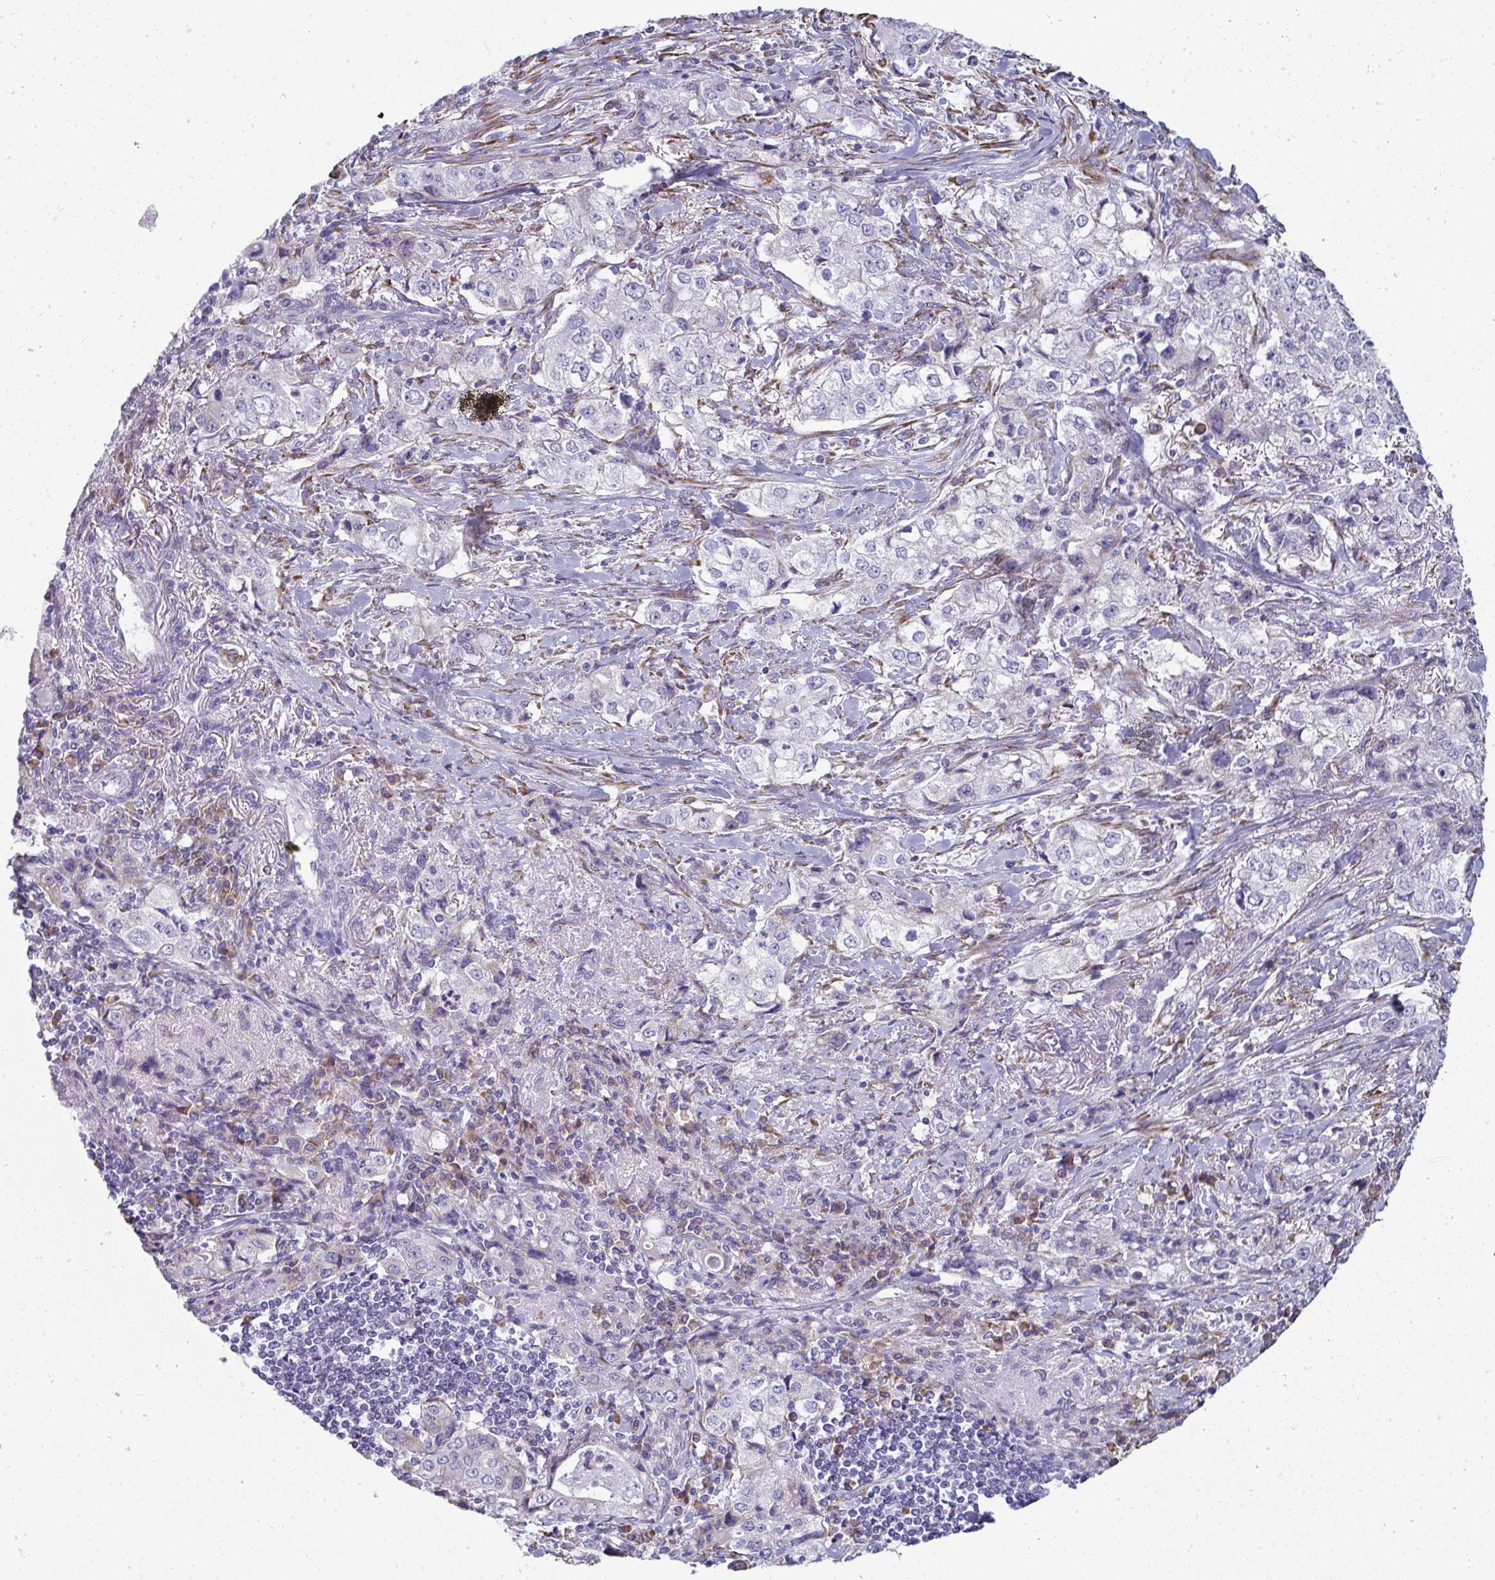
{"staining": {"intensity": "negative", "quantity": "none", "location": "none"}, "tissue": "stomach cancer", "cell_type": "Tumor cells", "image_type": "cancer", "snomed": [{"axis": "morphology", "description": "Adenocarcinoma, NOS"}, {"axis": "topography", "description": "Stomach, upper"}], "caption": "Protein analysis of stomach cancer reveals no significant staining in tumor cells.", "gene": "SHROOM1", "patient": {"sex": "male", "age": 75}}